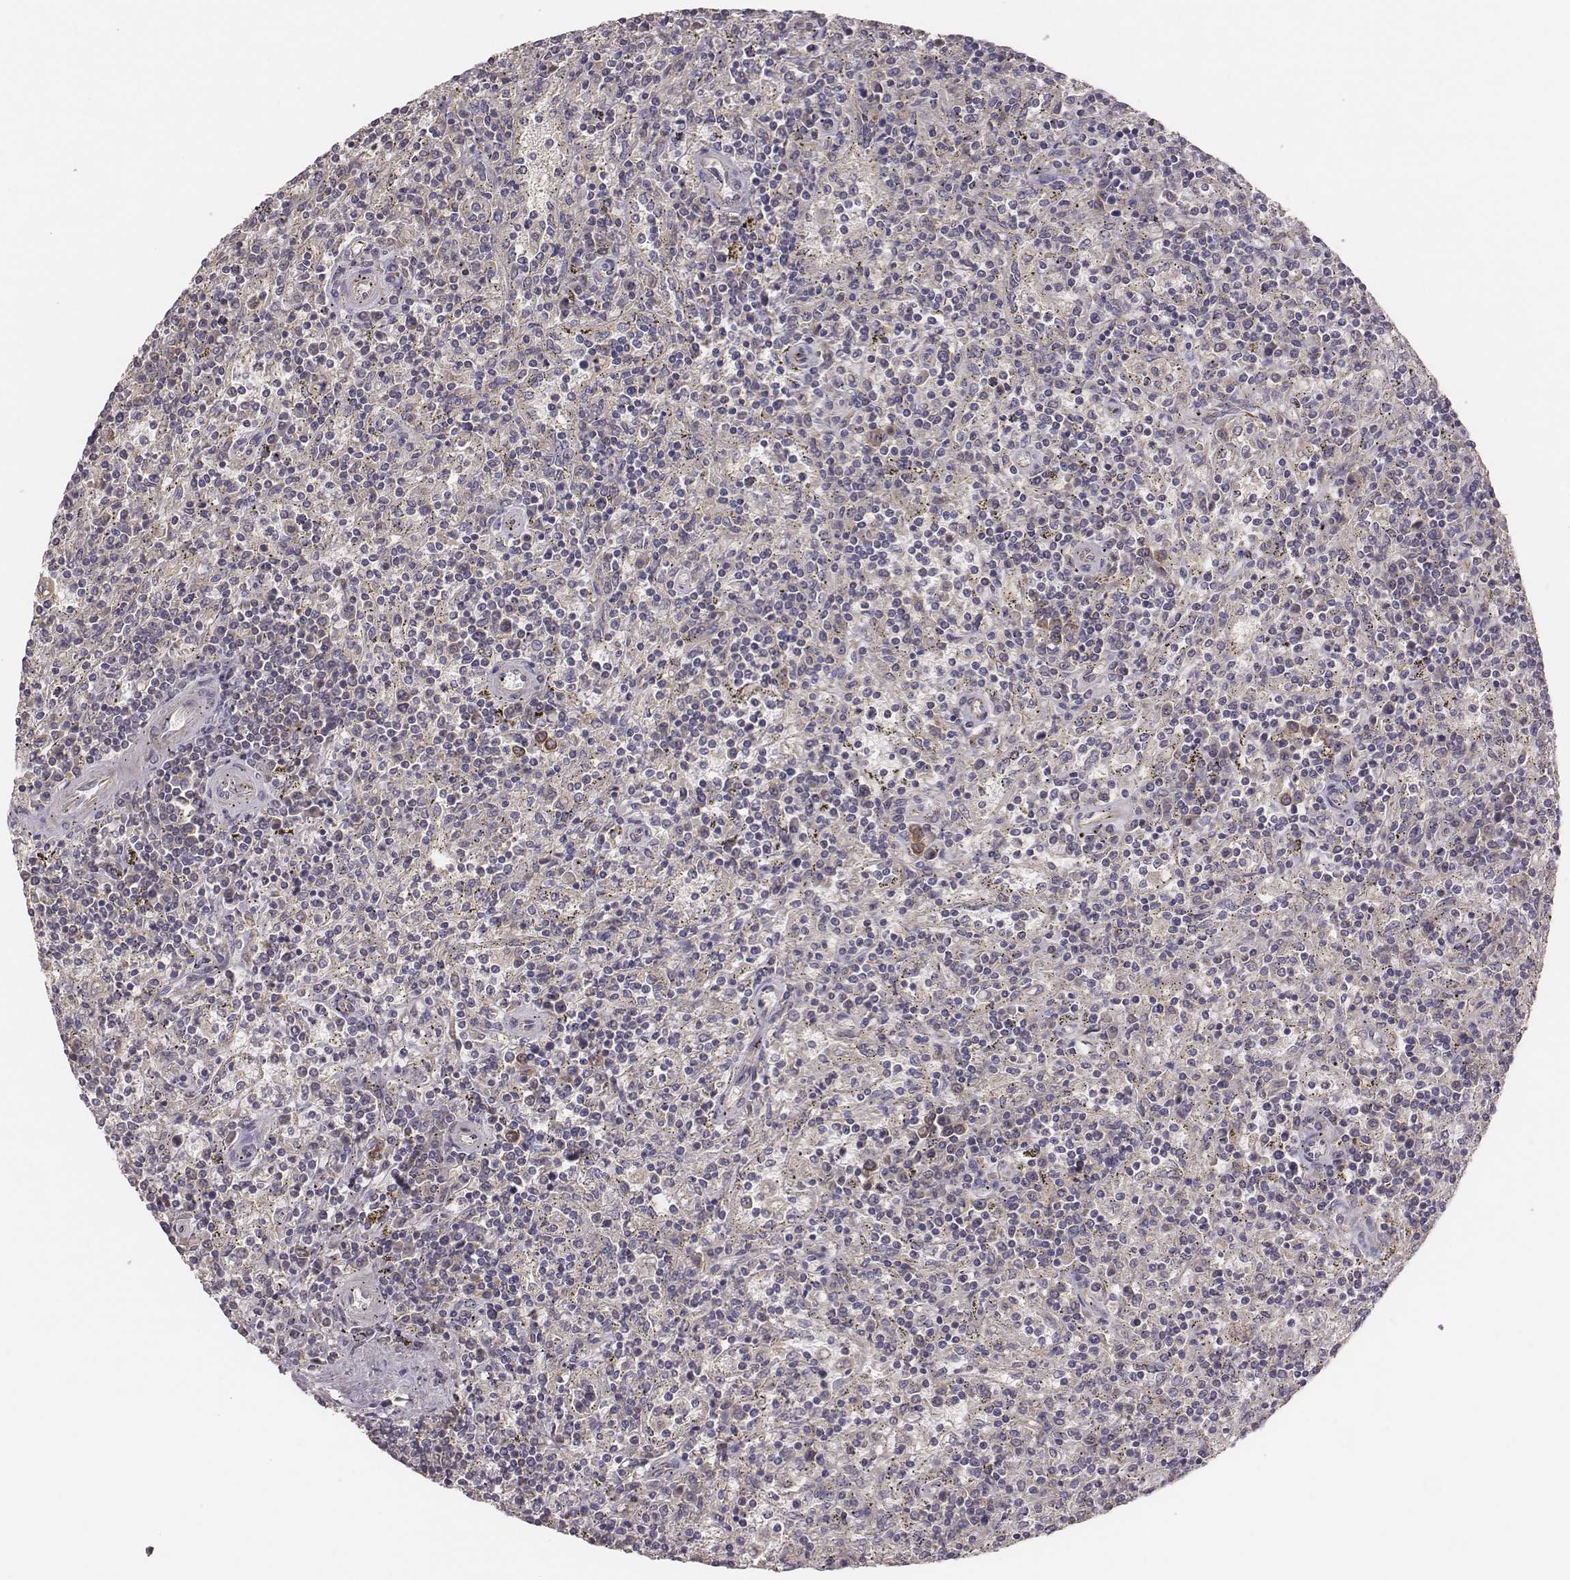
{"staining": {"intensity": "negative", "quantity": "none", "location": "none"}, "tissue": "lymphoma", "cell_type": "Tumor cells", "image_type": "cancer", "snomed": [{"axis": "morphology", "description": "Malignant lymphoma, non-Hodgkin's type, Low grade"}, {"axis": "topography", "description": "Spleen"}], "caption": "This is a micrograph of immunohistochemistry staining of low-grade malignant lymphoma, non-Hodgkin's type, which shows no positivity in tumor cells.", "gene": "CAD", "patient": {"sex": "male", "age": 62}}